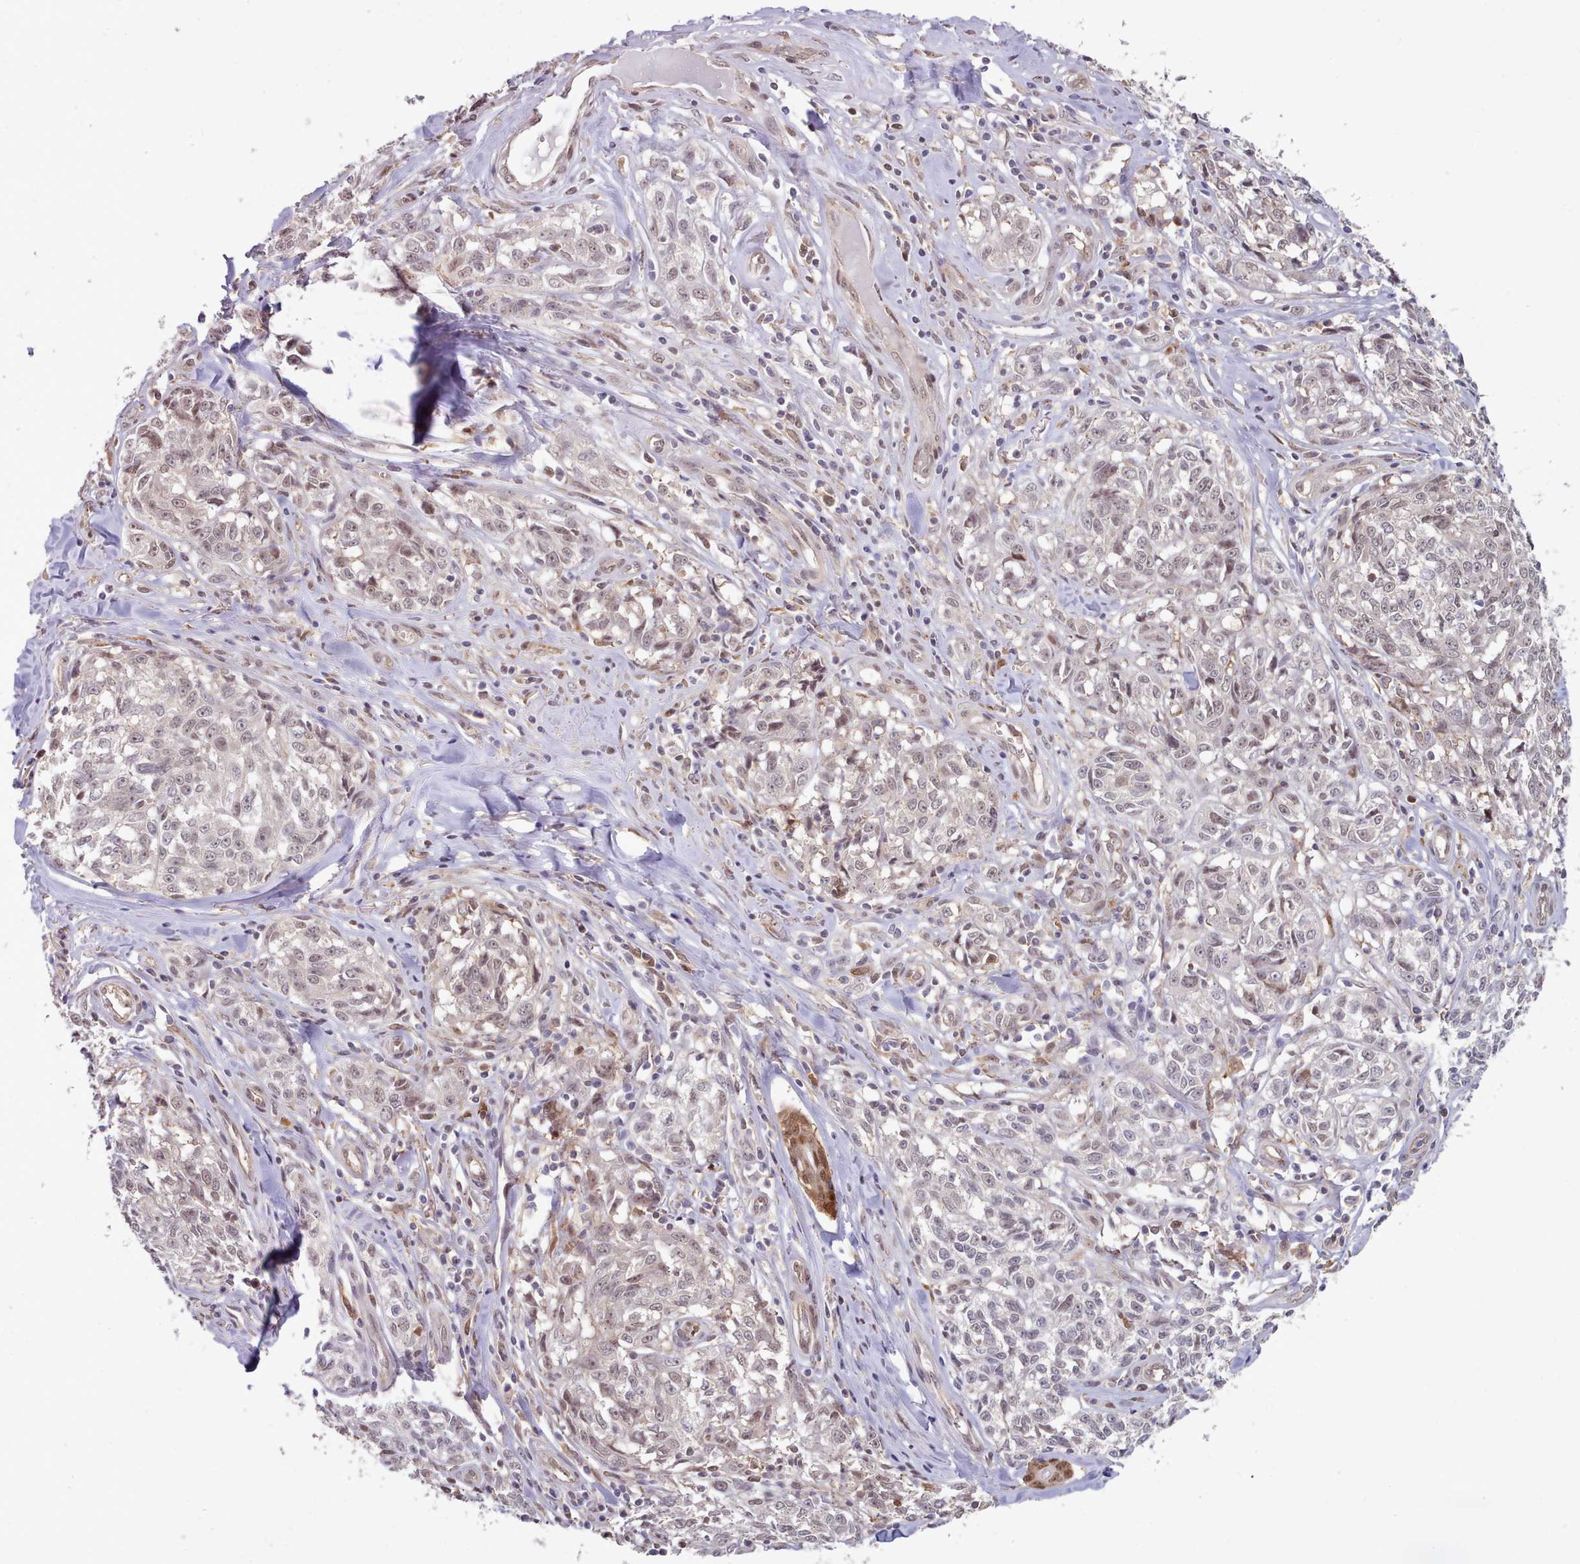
{"staining": {"intensity": "weak", "quantity": "25%-75%", "location": "nuclear"}, "tissue": "melanoma", "cell_type": "Tumor cells", "image_type": "cancer", "snomed": [{"axis": "morphology", "description": "Normal tissue, NOS"}, {"axis": "morphology", "description": "Malignant melanoma, NOS"}, {"axis": "topography", "description": "Skin"}], "caption": "Melanoma stained with a protein marker reveals weak staining in tumor cells.", "gene": "CES3", "patient": {"sex": "female", "age": 64}}